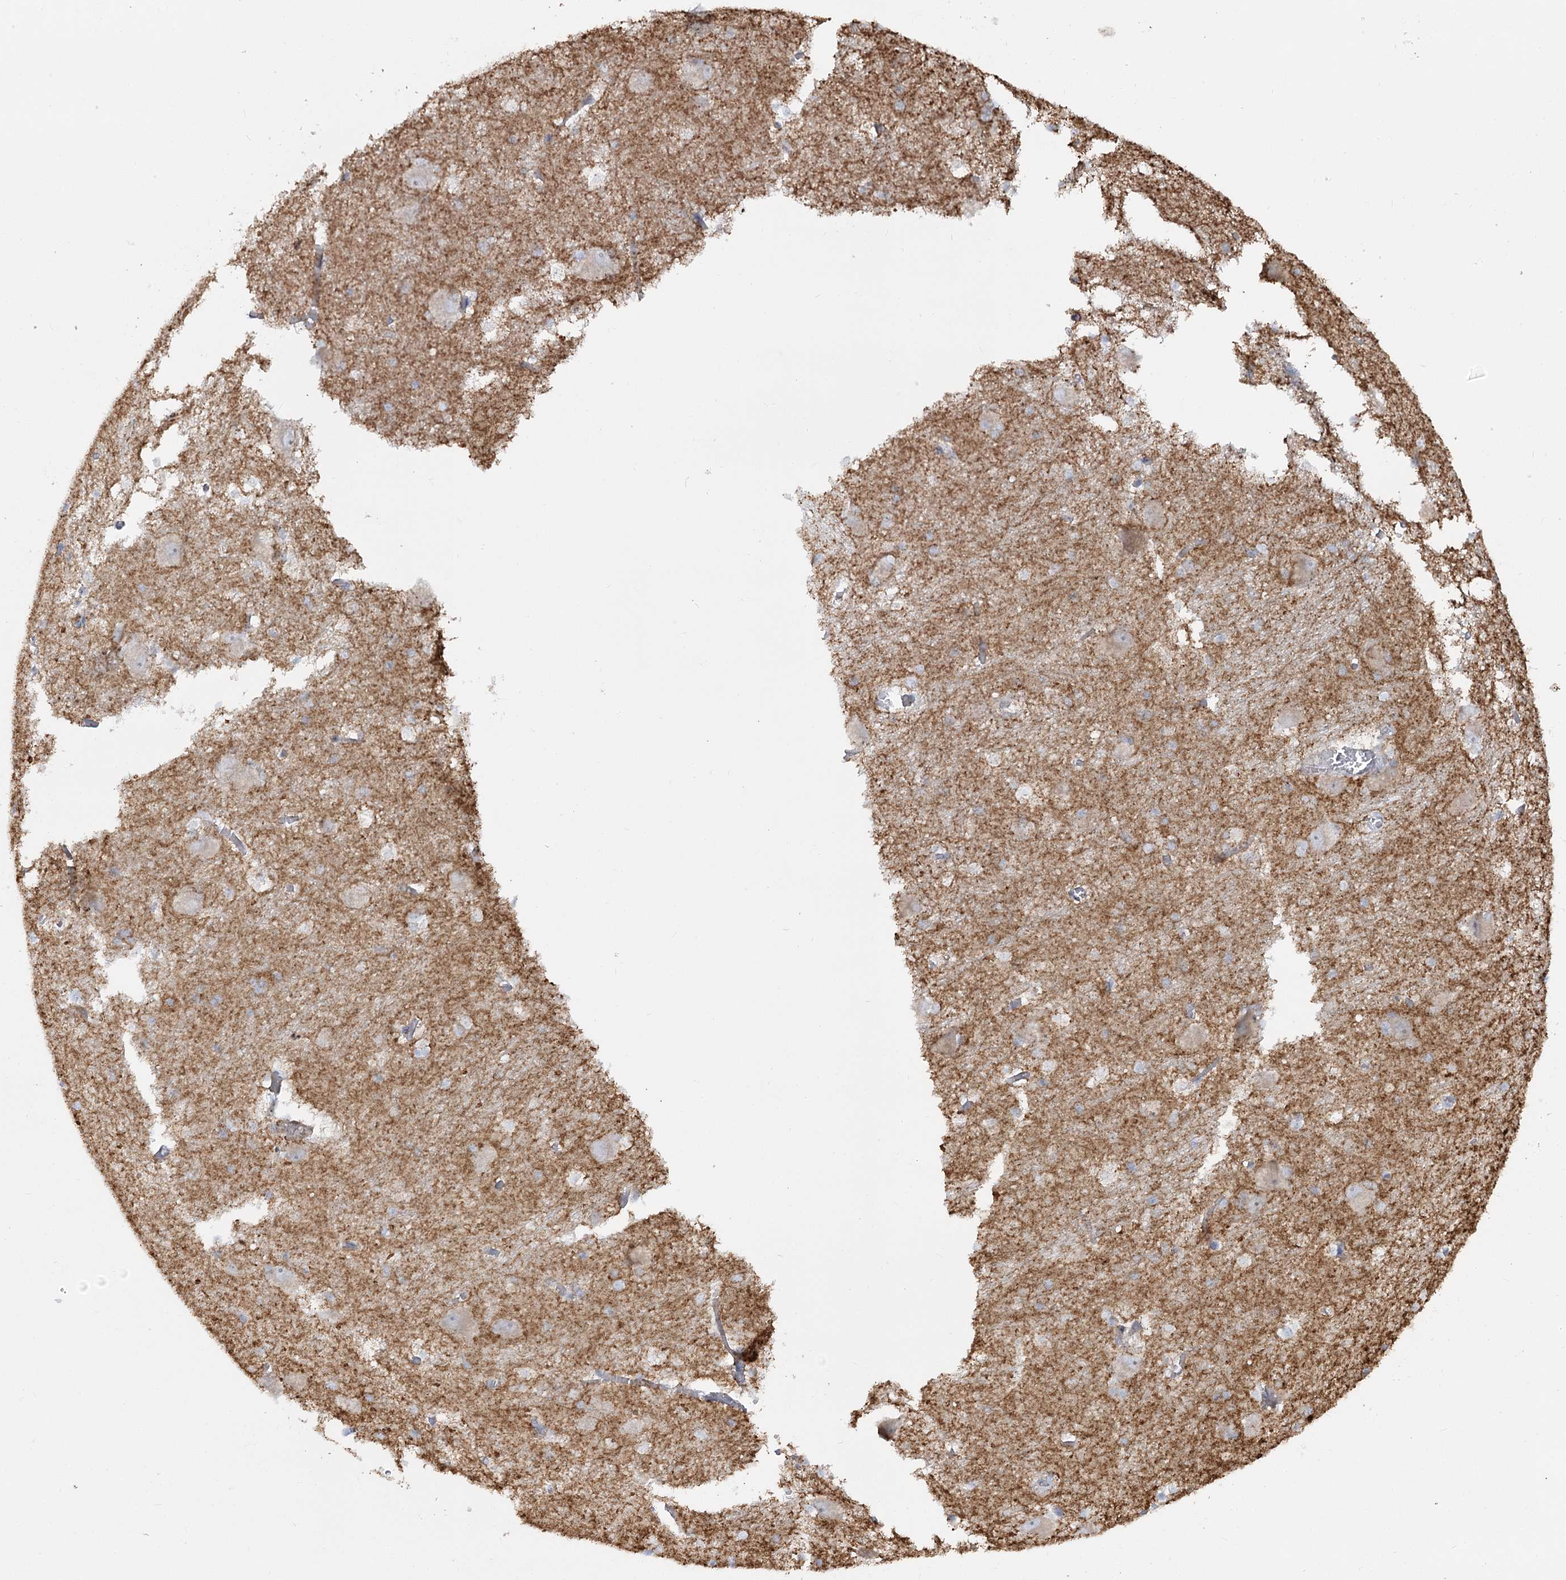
{"staining": {"intensity": "negative", "quantity": "none", "location": "none"}, "tissue": "caudate", "cell_type": "Glial cells", "image_type": "normal", "snomed": [{"axis": "morphology", "description": "Normal tissue, NOS"}, {"axis": "topography", "description": "Lateral ventricle wall"}], "caption": "IHC histopathology image of normal caudate: human caudate stained with DAB shows no significant protein staining in glial cells.", "gene": "SUOX", "patient": {"sex": "male", "age": 37}}